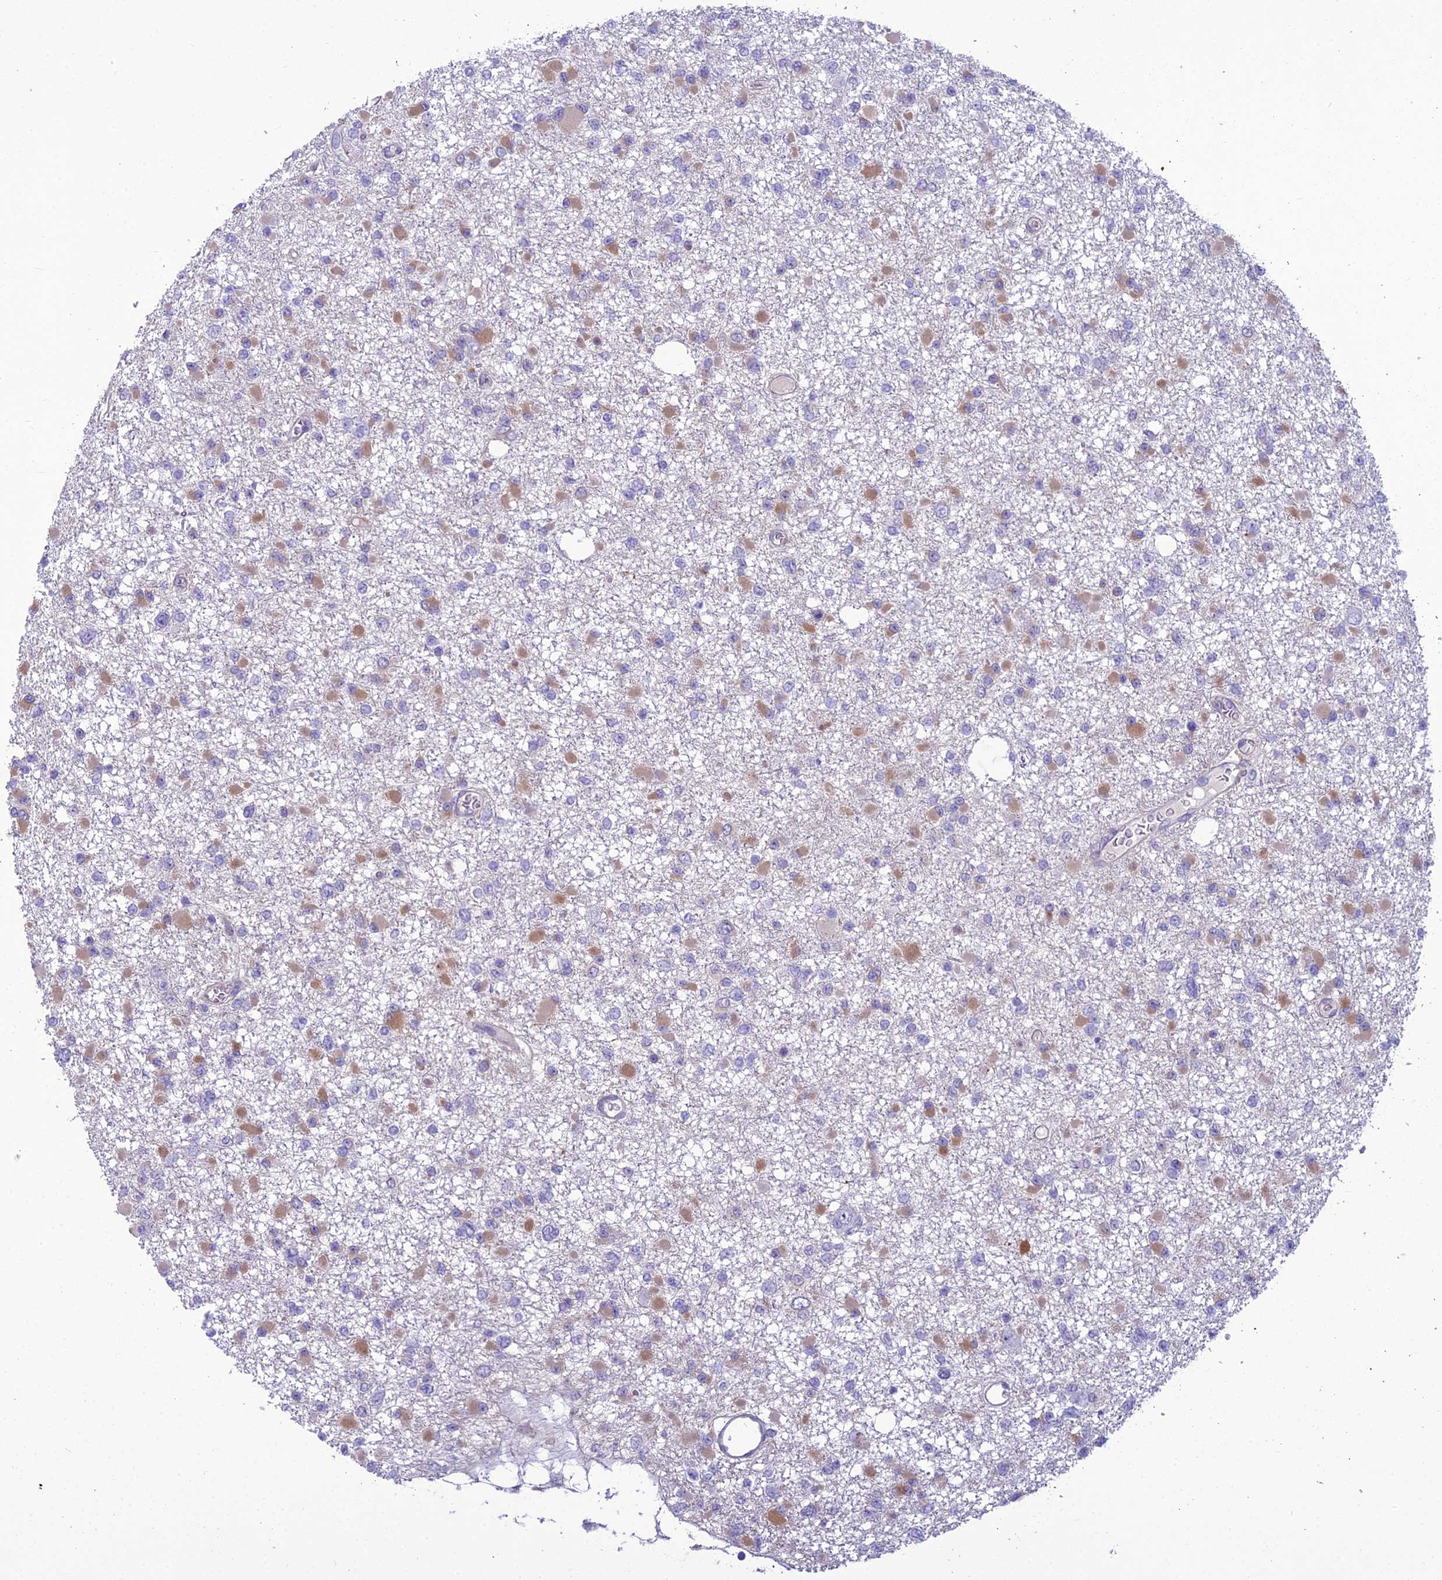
{"staining": {"intensity": "moderate", "quantity": "25%-75%", "location": "cytoplasmic/membranous"}, "tissue": "glioma", "cell_type": "Tumor cells", "image_type": "cancer", "snomed": [{"axis": "morphology", "description": "Glioma, malignant, Low grade"}, {"axis": "topography", "description": "Brain"}], "caption": "Malignant glioma (low-grade) stained for a protein demonstrates moderate cytoplasmic/membranous positivity in tumor cells. Nuclei are stained in blue.", "gene": "BBS7", "patient": {"sex": "female", "age": 22}}